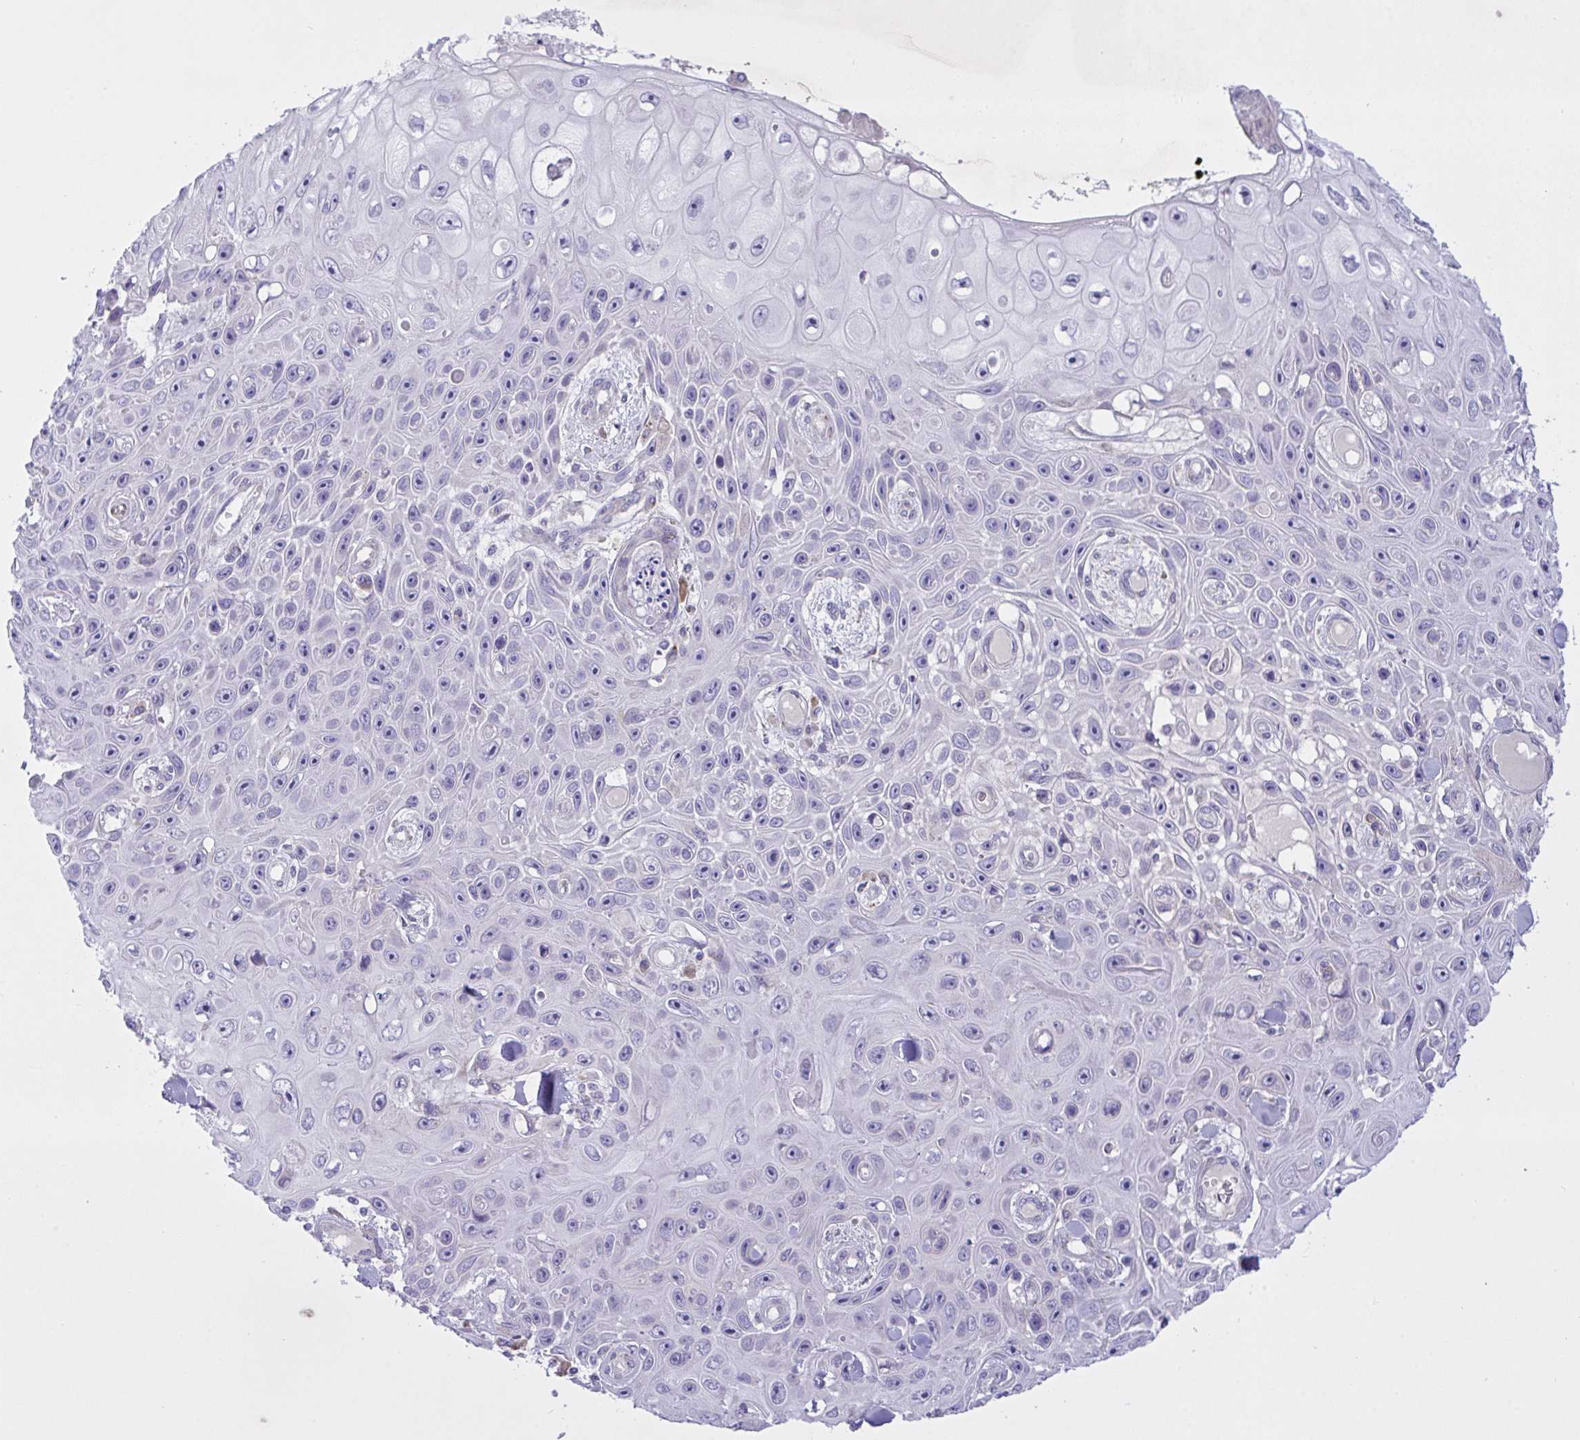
{"staining": {"intensity": "negative", "quantity": "none", "location": "none"}, "tissue": "skin cancer", "cell_type": "Tumor cells", "image_type": "cancer", "snomed": [{"axis": "morphology", "description": "Squamous cell carcinoma, NOS"}, {"axis": "topography", "description": "Skin"}], "caption": "Squamous cell carcinoma (skin) was stained to show a protein in brown. There is no significant expression in tumor cells.", "gene": "FAM86B1", "patient": {"sex": "male", "age": 82}}